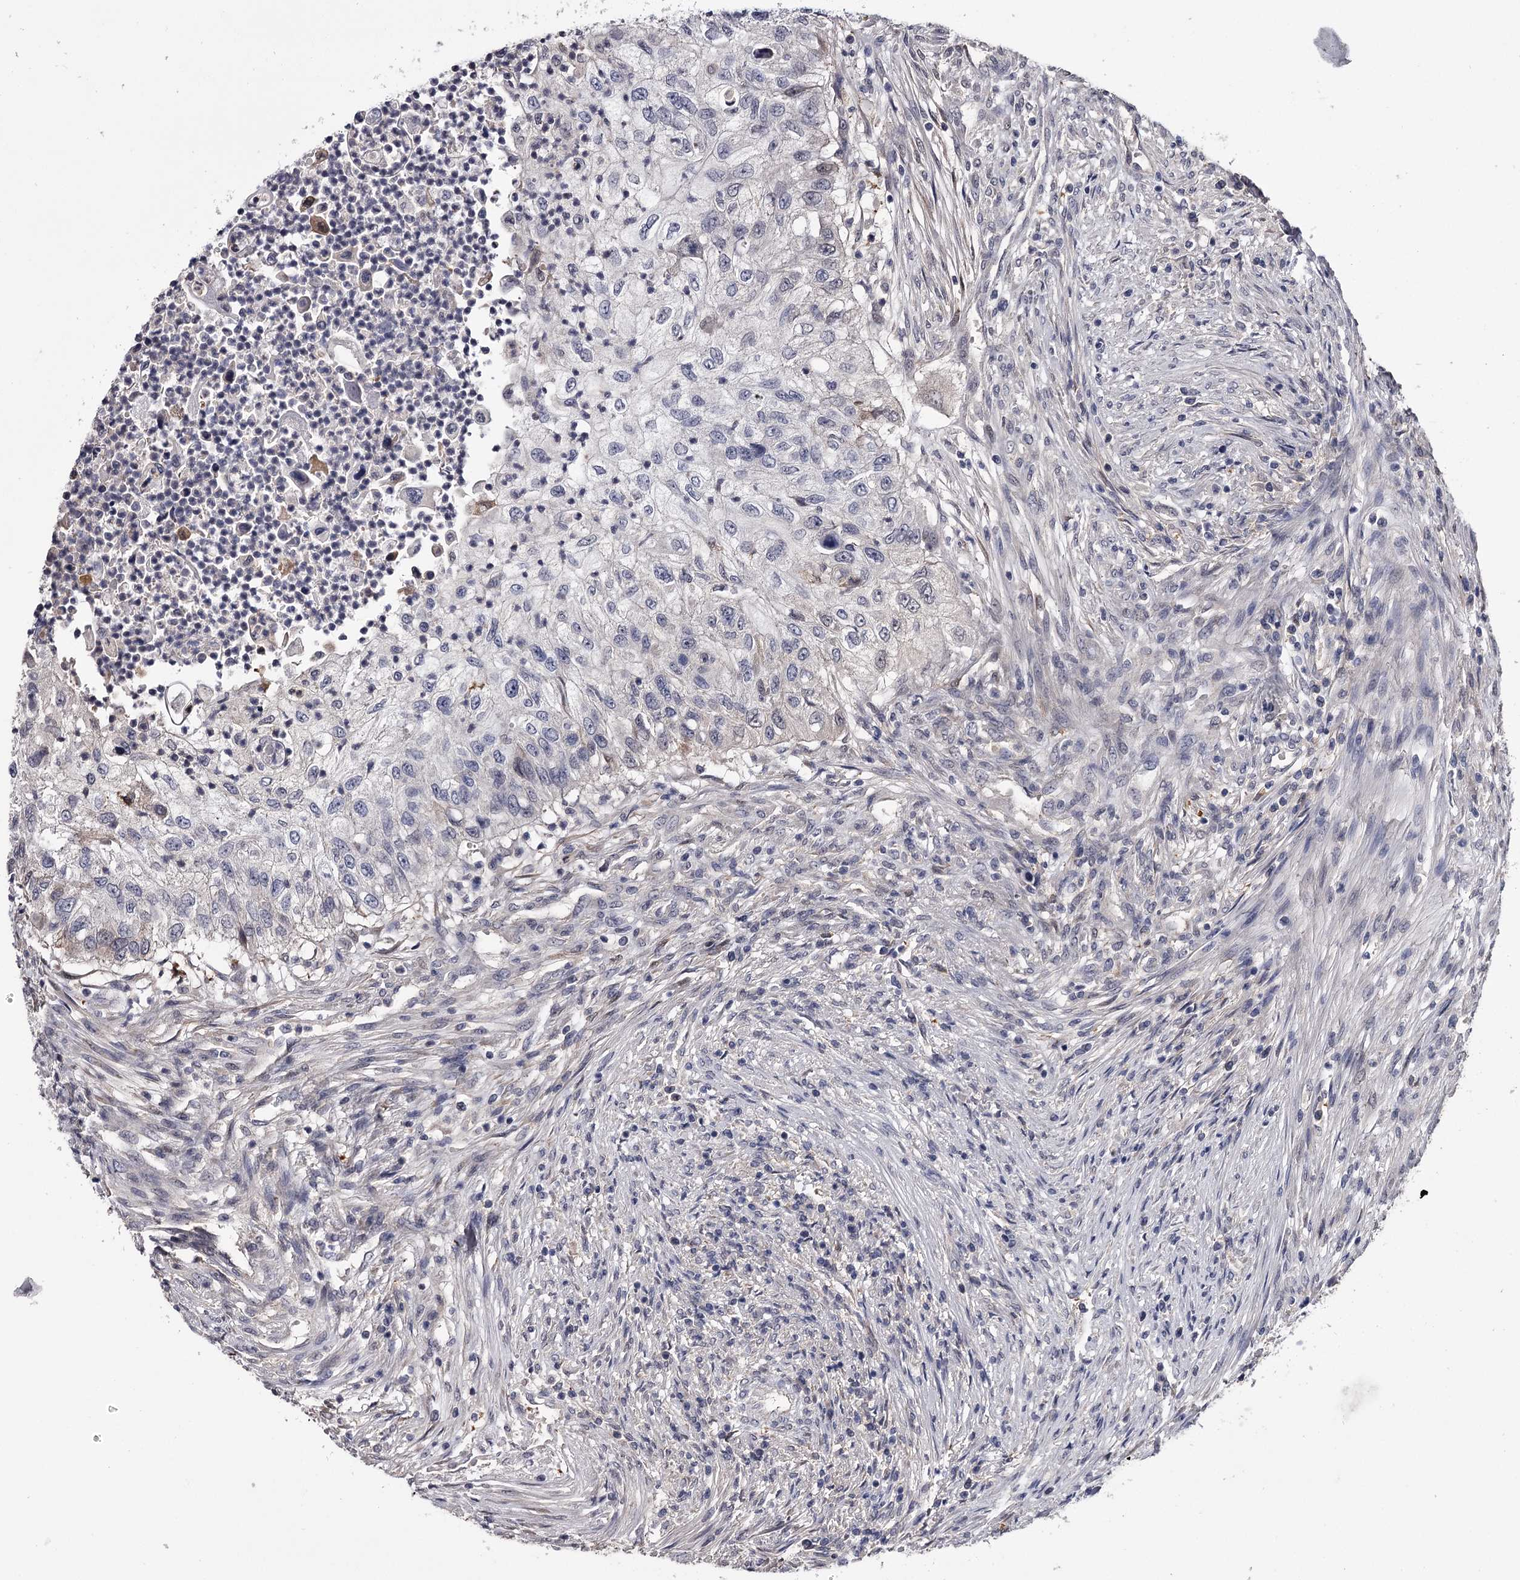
{"staining": {"intensity": "negative", "quantity": "none", "location": "none"}, "tissue": "urothelial cancer", "cell_type": "Tumor cells", "image_type": "cancer", "snomed": [{"axis": "morphology", "description": "Urothelial carcinoma, High grade"}, {"axis": "topography", "description": "Urinary bladder"}], "caption": "Photomicrograph shows no significant protein expression in tumor cells of urothelial cancer.", "gene": "GSTO1", "patient": {"sex": "female", "age": 60}}